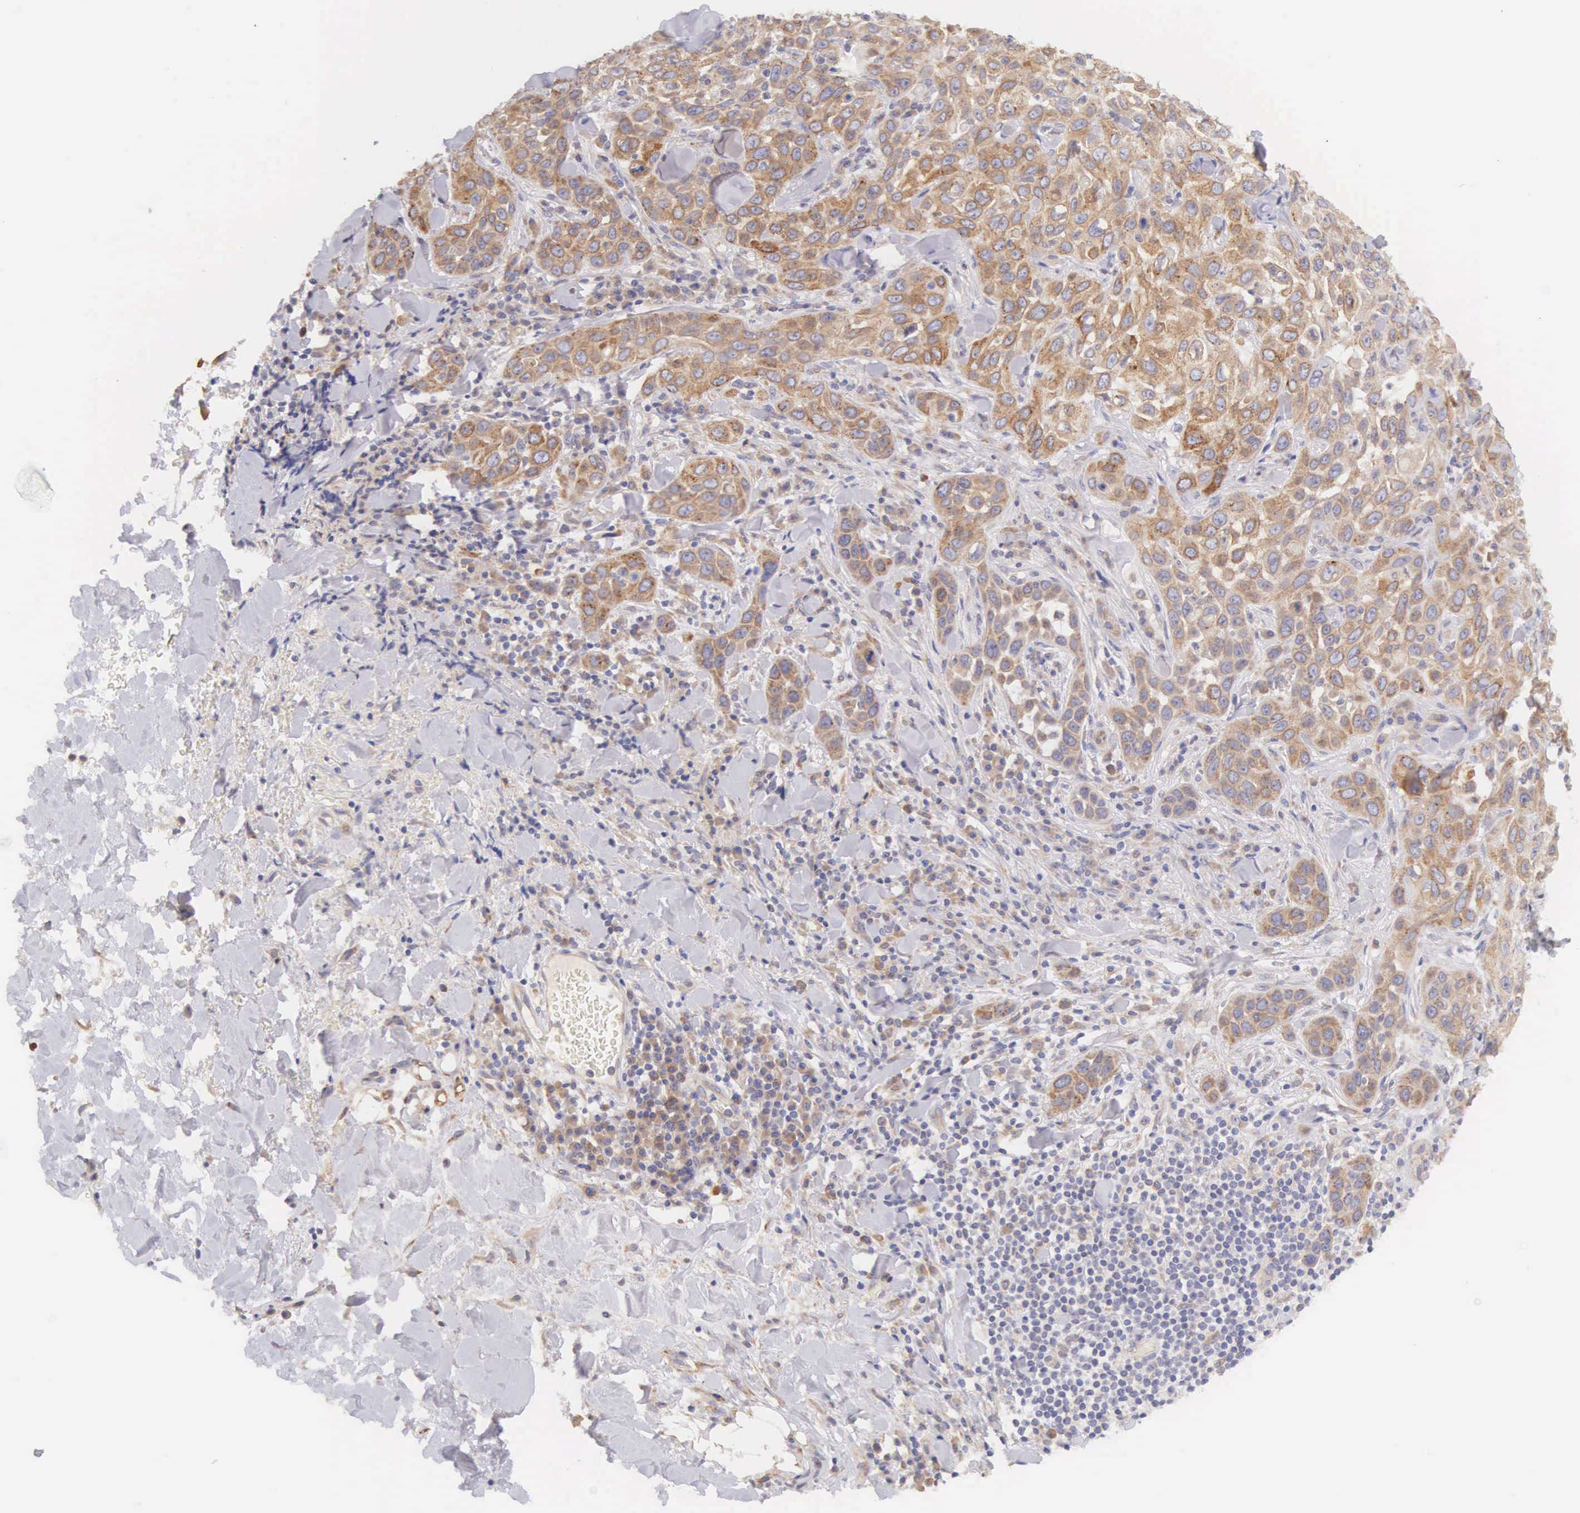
{"staining": {"intensity": "weak", "quantity": ">75%", "location": "cytoplasmic/membranous"}, "tissue": "skin cancer", "cell_type": "Tumor cells", "image_type": "cancer", "snomed": [{"axis": "morphology", "description": "Squamous cell carcinoma, NOS"}, {"axis": "topography", "description": "Skin"}], "caption": "A brown stain labels weak cytoplasmic/membranous positivity of a protein in squamous cell carcinoma (skin) tumor cells.", "gene": "NSDHL", "patient": {"sex": "male", "age": 84}}